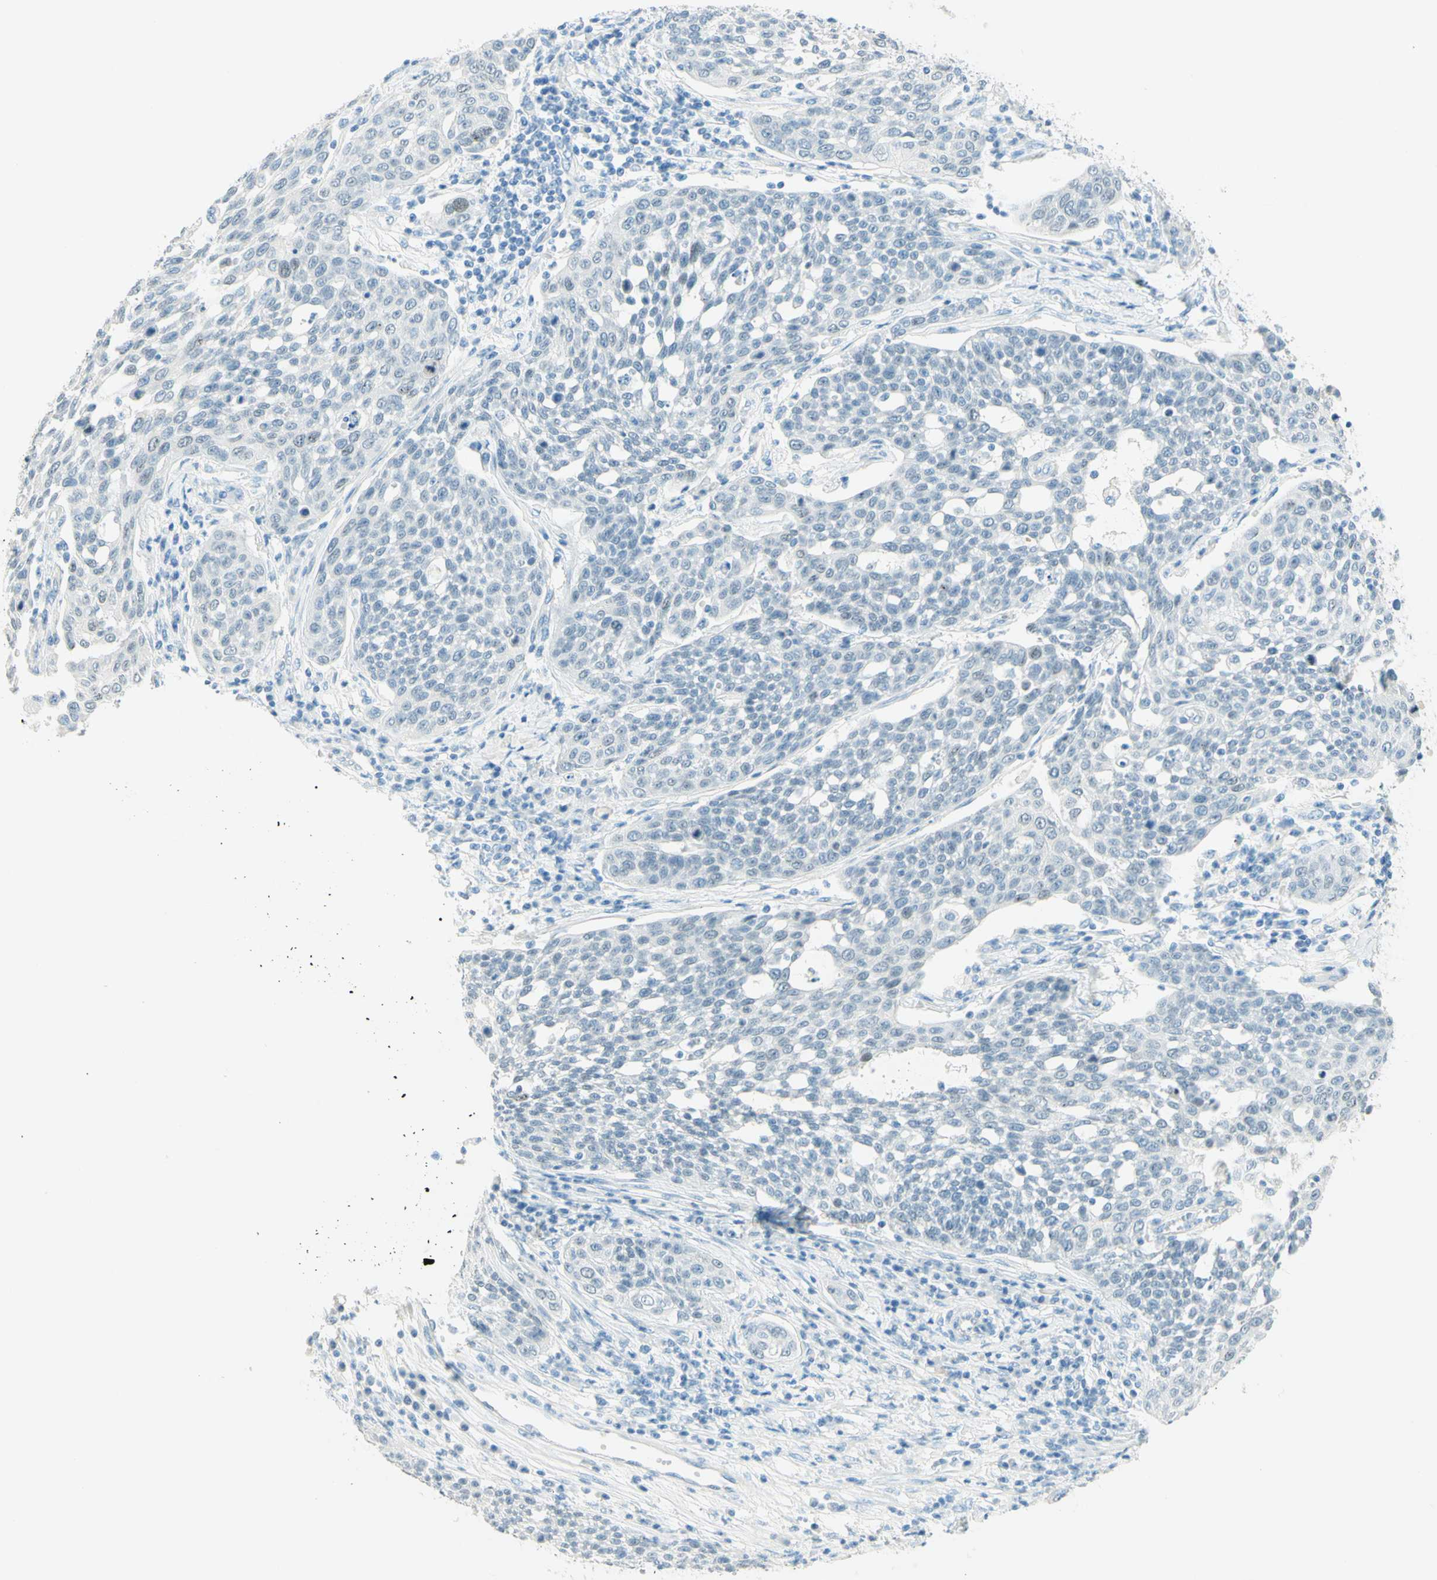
{"staining": {"intensity": "negative", "quantity": "none", "location": "none"}, "tissue": "cervical cancer", "cell_type": "Tumor cells", "image_type": "cancer", "snomed": [{"axis": "morphology", "description": "Squamous cell carcinoma, NOS"}, {"axis": "topography", "description": "Cervix"}], "caption": "This histopathology image is of cervical cancer (squamous cell carcinoma) stained with immunohistochemistry (IHC) to label a protein in brown with the nuclei are counter-stained blue. There is no positivity in tumor cells. (DAB (3,3'-diaminobenzidine) immunohistochemistry visualized using brightfield microscopy, high magnification).", "gene": "TMEM132D", "patient": {"sex": "female", "age": 34}}